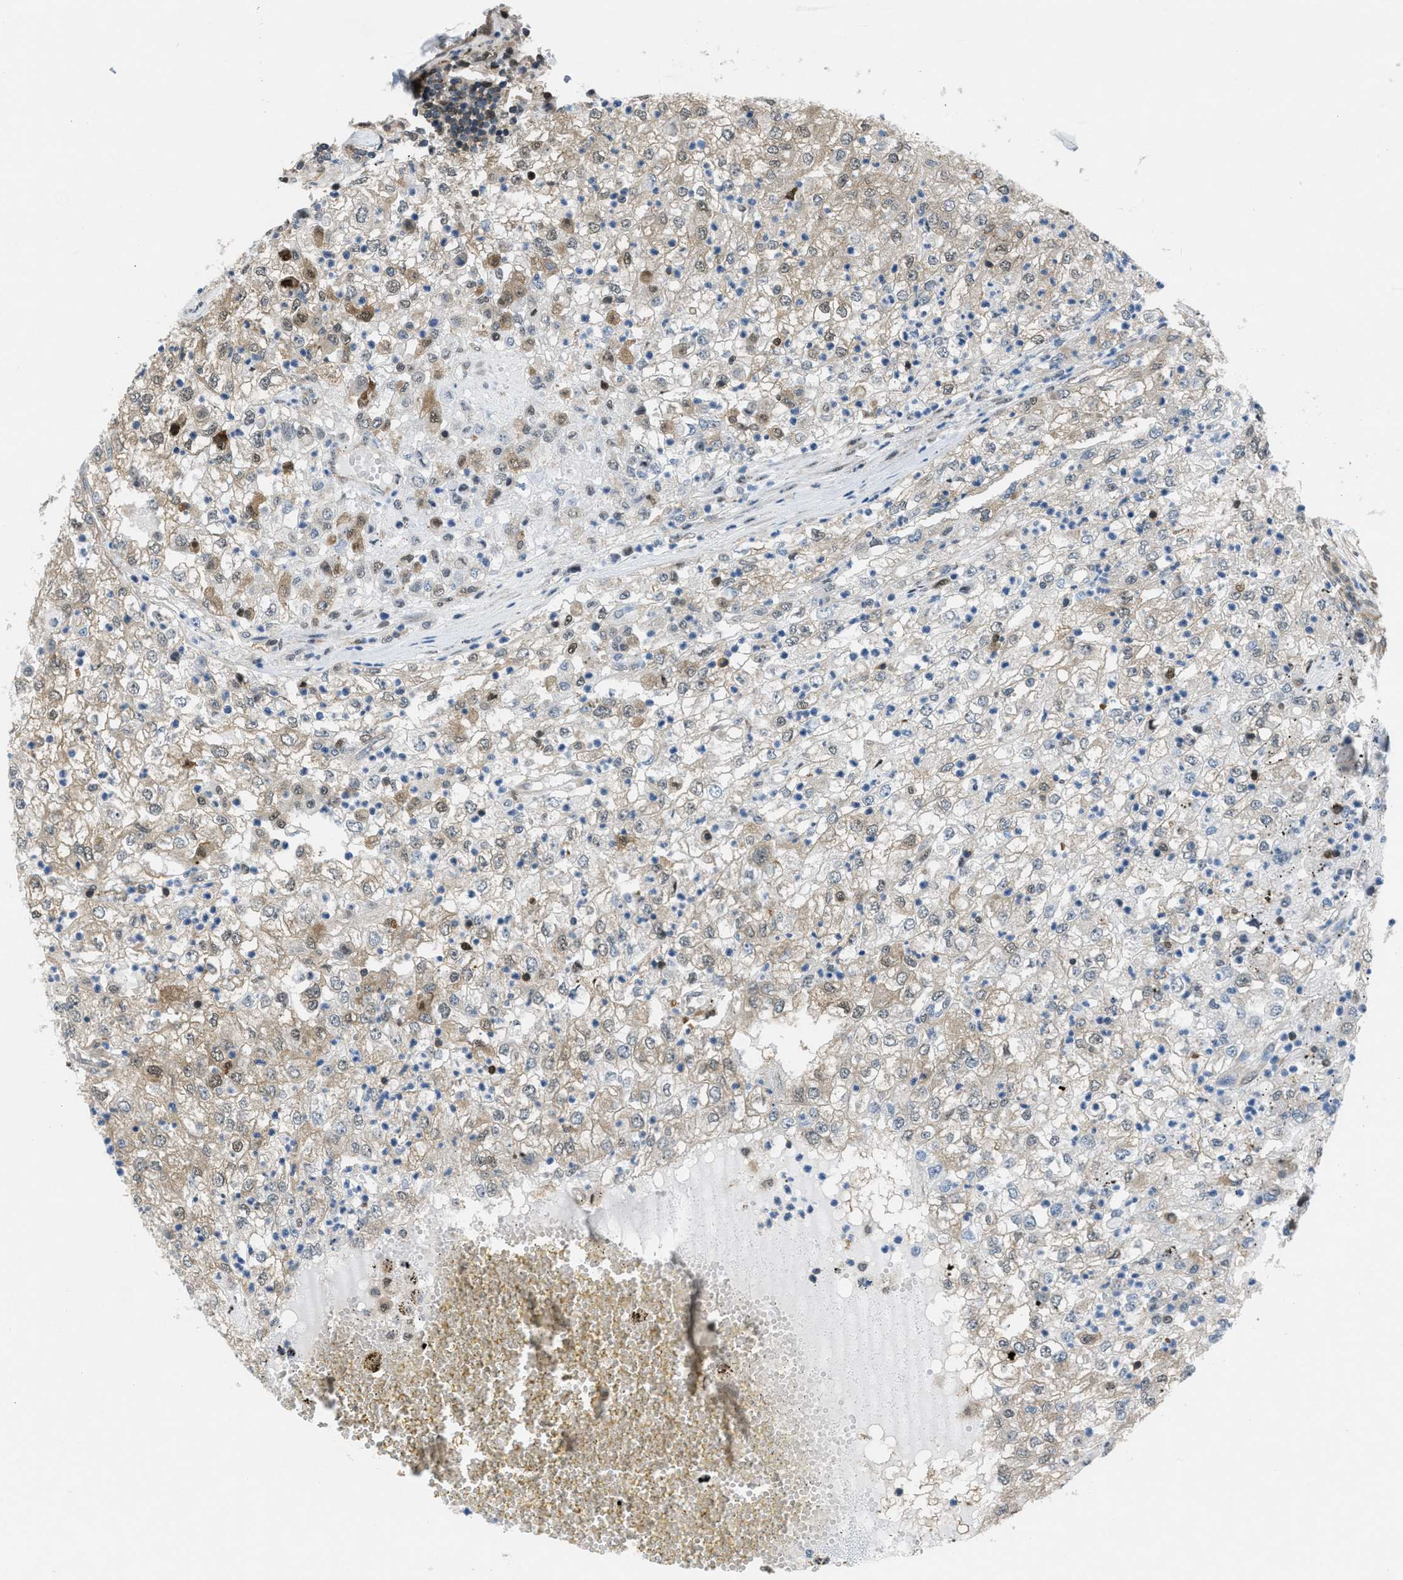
{"staining": {"intensity": "moderate", "quantity": "25%-75%", "location": "cytoplasmic/membranous"}, "tissue": "renal cancer", "cell_type": "Tumor cells", "image_type": "cancer", "snomed": [{"axis": "morphology", "description": "Adenocarcinoma, NOS"}, {"axis": "topography", "description": "Kidney"}], "caption": "Renal cancer (adenocarcinoma) tissue shows moderate cytoplasmic/membranous staining in approximately 25%-75% of tumor cells, visualized by immunohistochemistry.", "gene": "PIP5K1C", "patient": {"sex": "female", "age": 54}}